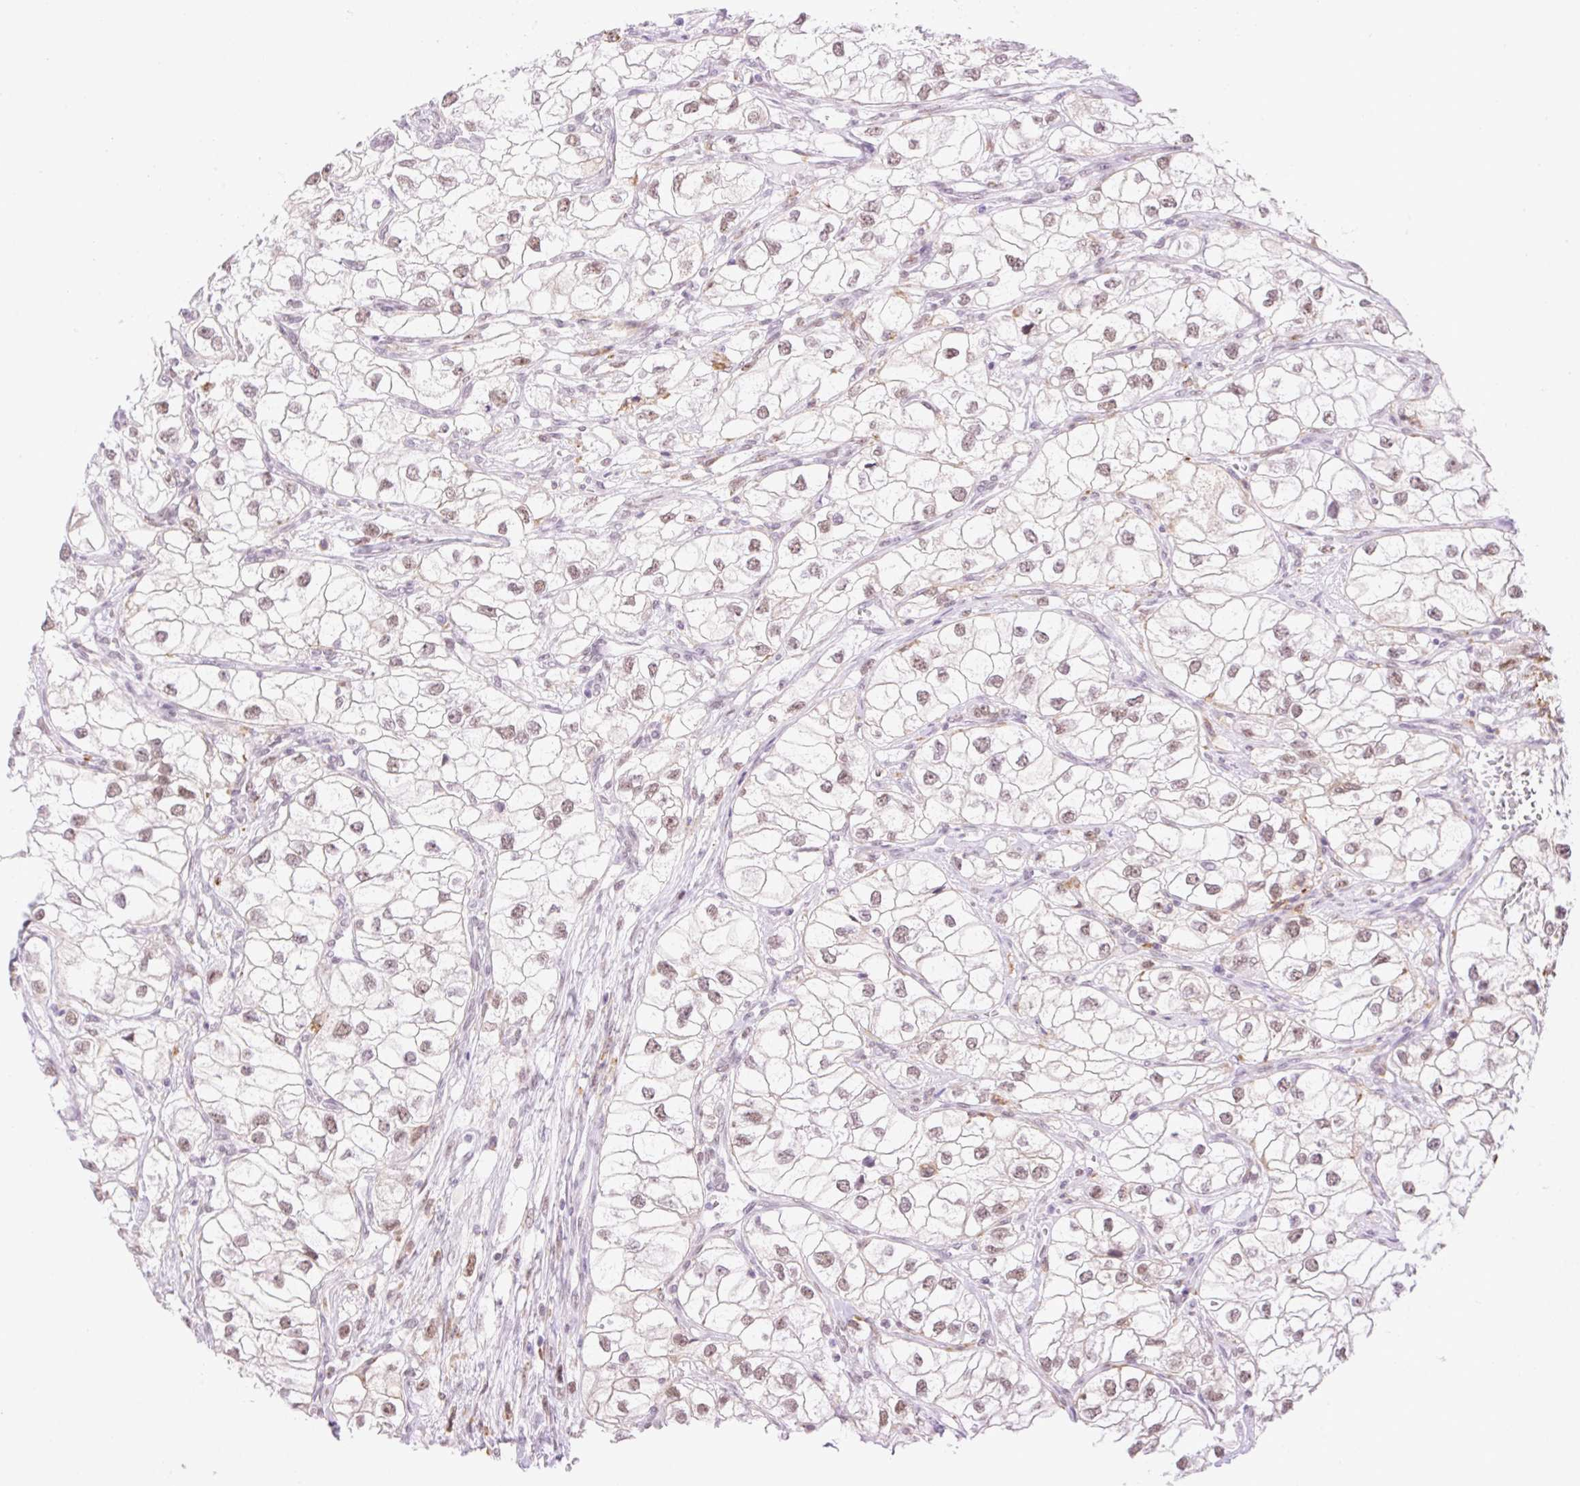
{"staining": {"intensity": "moderate", "quantity": ">75%", "location": "nuclear"}, "tissue": "renal cancer", "cell_type": "Tumor cells", "image_type": "cancer", "snomed": [{"axis": "morphology", "description": "Adenocarcinoma, NOS"}, {"axis": "topography", "description": "Kidney"}], "caption": "High-power microscopy captured an immunohistochemistry image of renal cancer, revealing moderate nuclear positivity in about >75% of tumor cells.", "gene": "PALM3", "patient": {"sex": "male", "age": 59}}